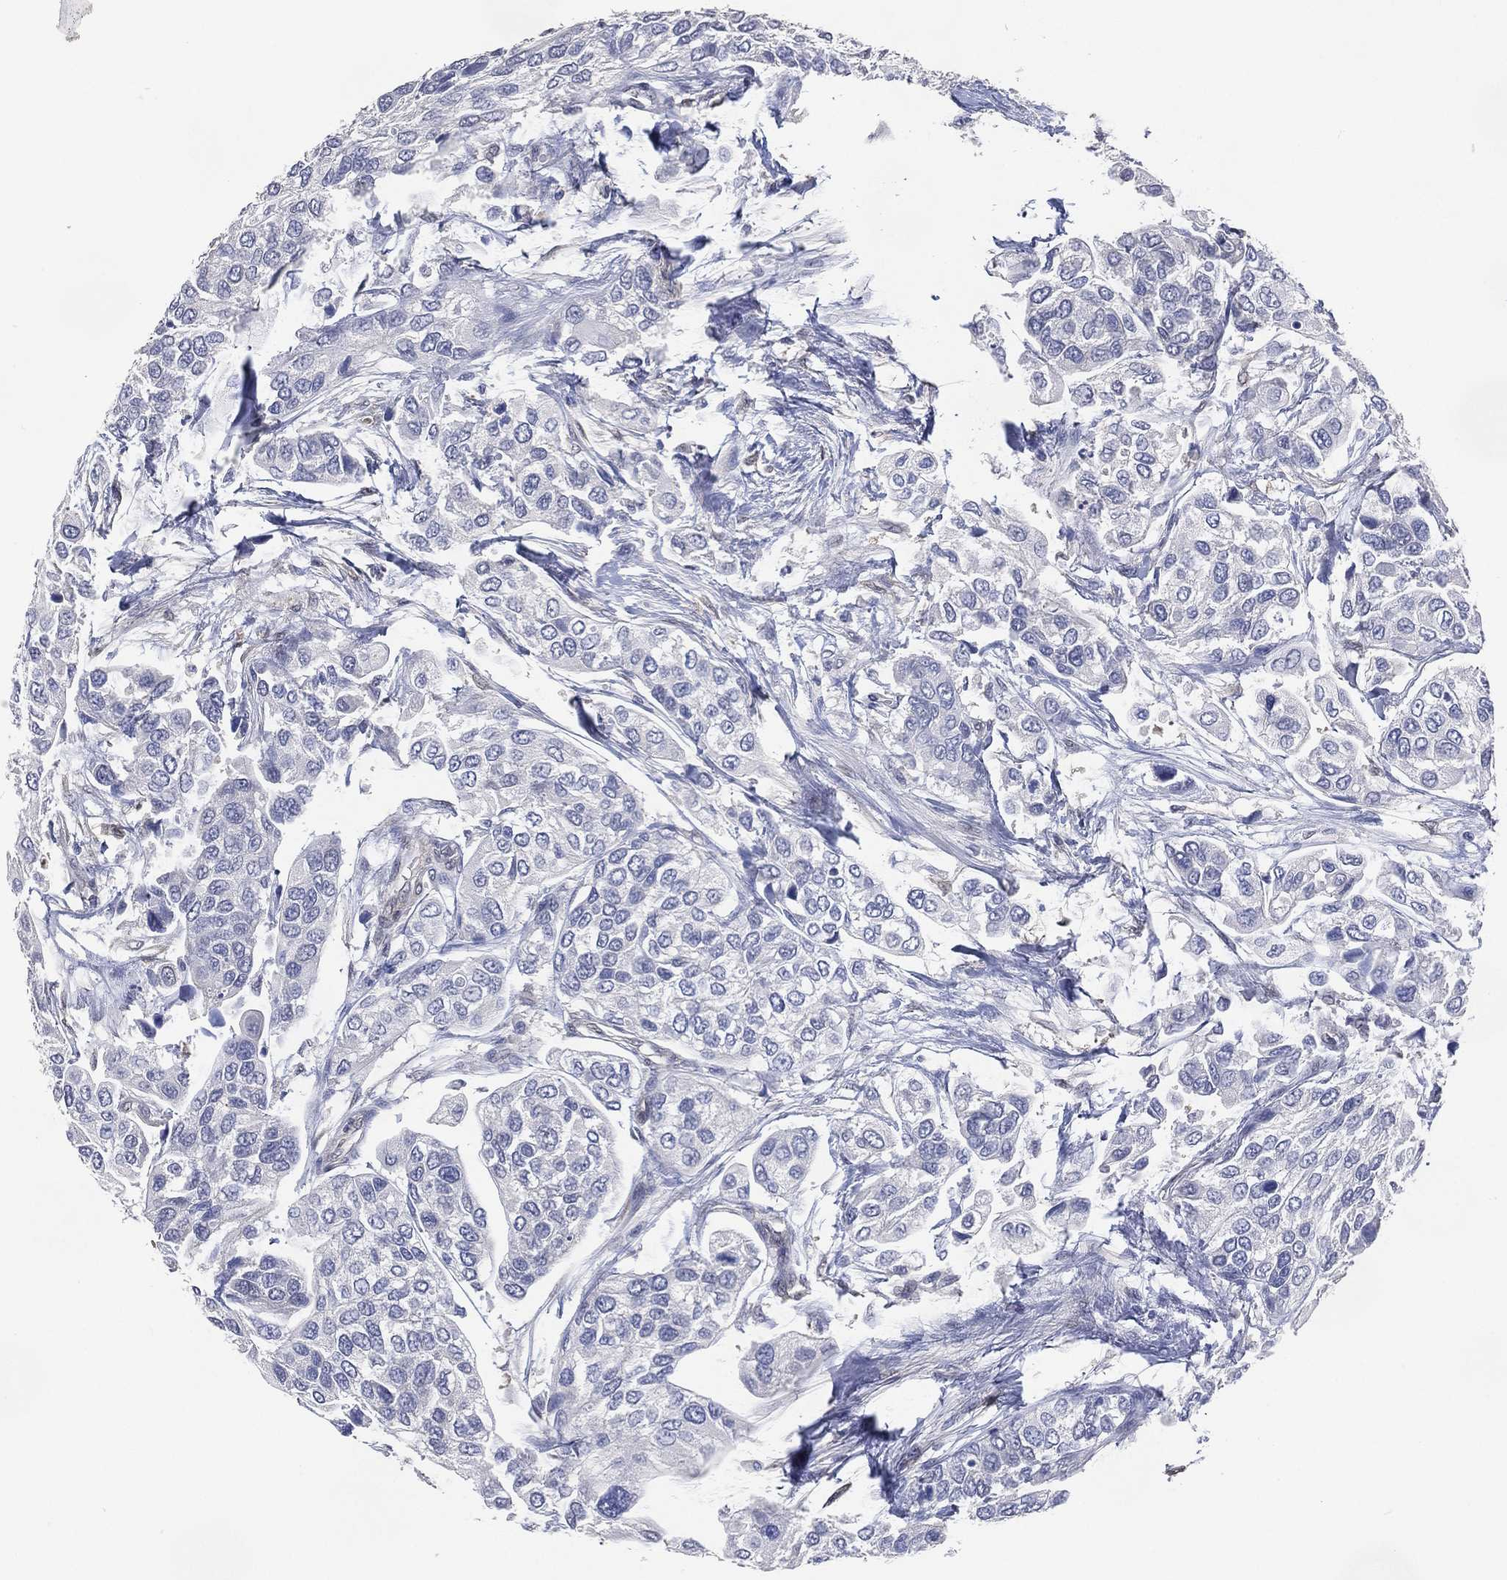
{"staining": {"intensity": "negative", "quantity": "none", "location": "none"}, "tissue": "urothelial cancer", "cell_type": "Tumor cells", "image_type": "cancer", "snomed": [{"axis": "morphology", "description": "Urothelial carcinoma, High grade"}, {"axis": "topography", "description": "Urinary bladder"}], "caption": "This is an immunohistochemistry micrograph of human urothelial cancer. There is no staining in tumor cells.", "gene": "AK1", "patient": {"sex": "male", "age": 77}}